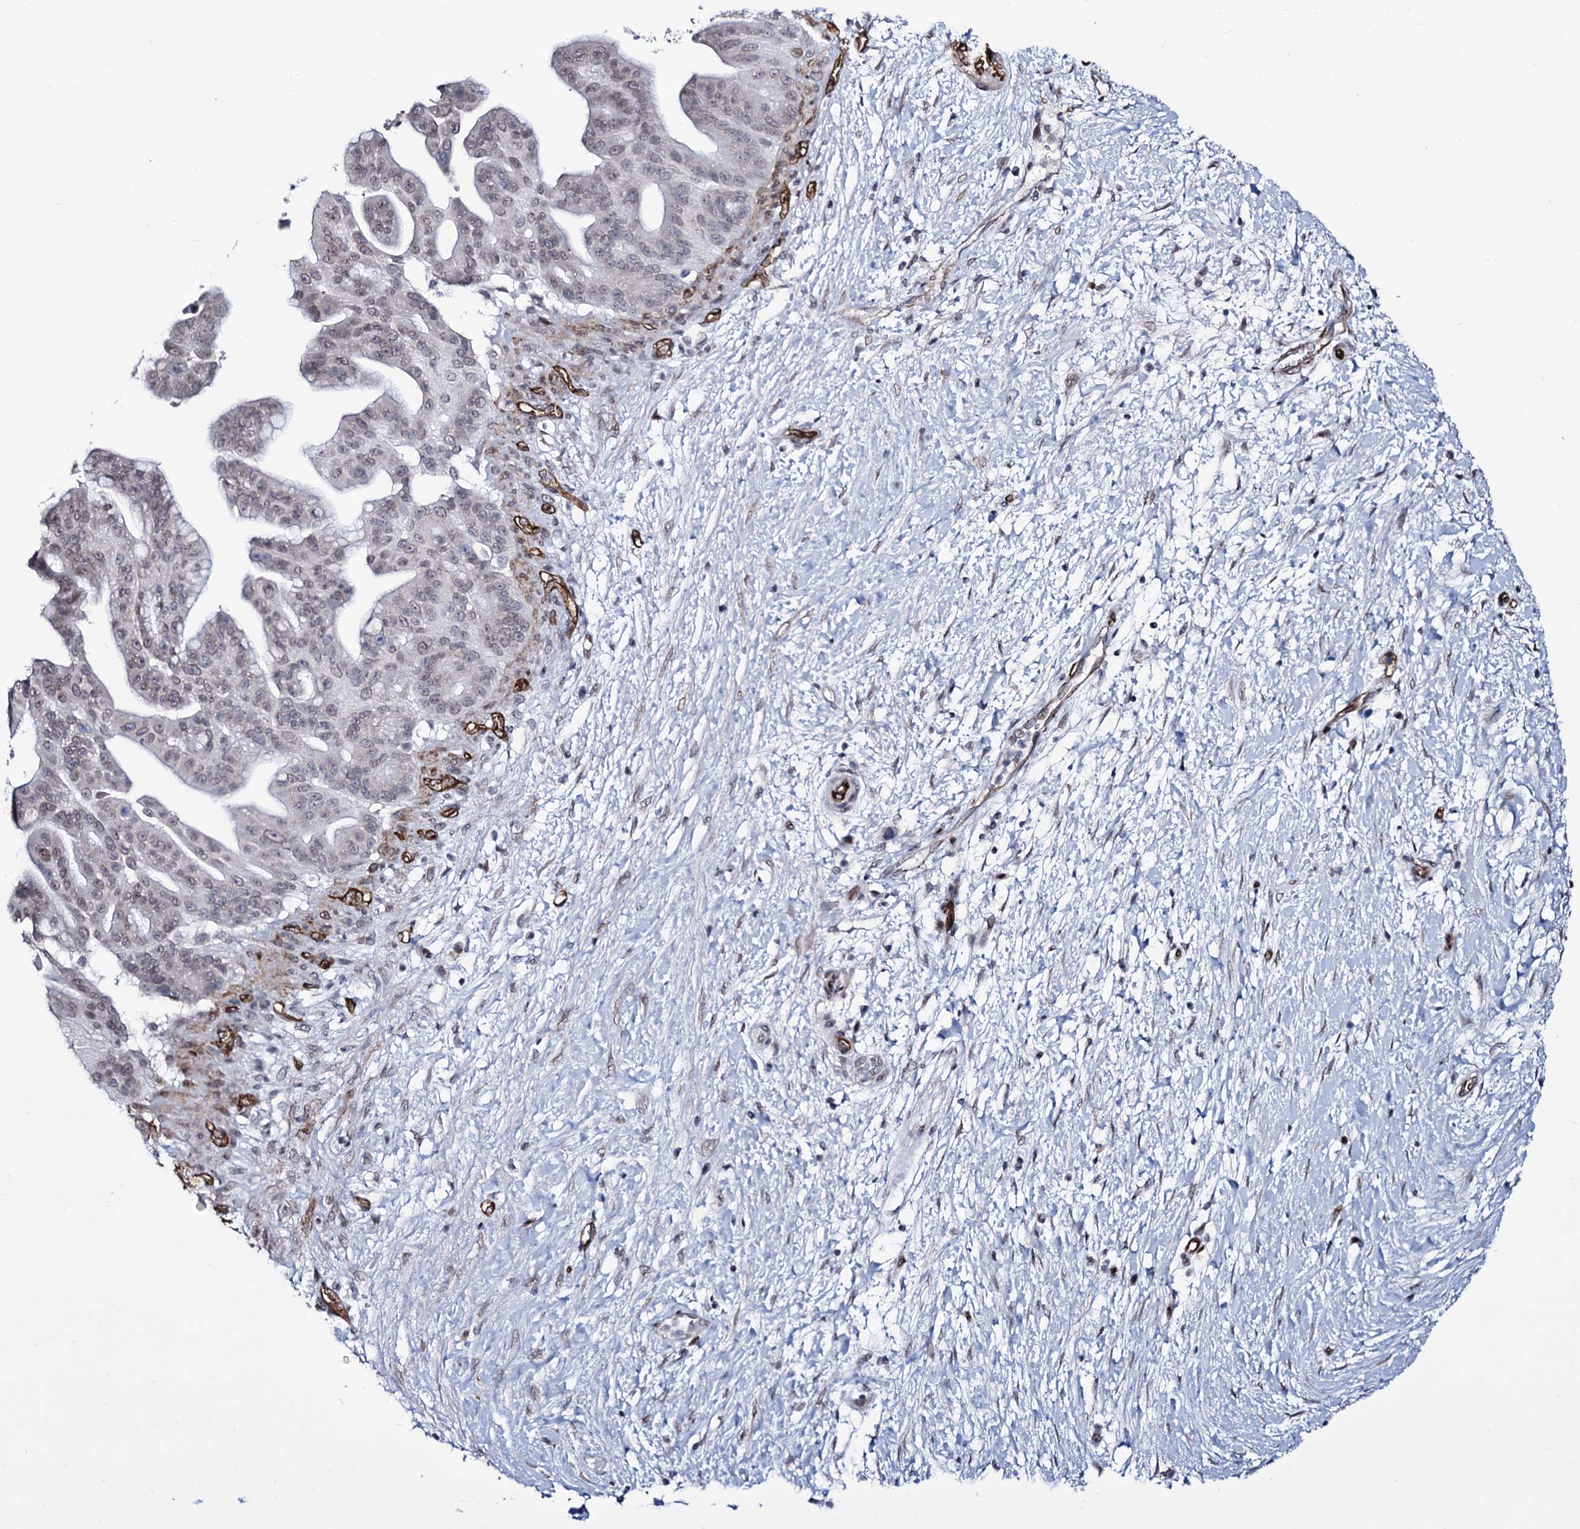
{"staining": {"intensity": "negative", "quantity": "none", "location": "none"}, "tissue": "pancreatic cancer", "cell_type": "Tumor cells", "image_type": "cancer", "snomed": [{"axis": "morphology", "description": "Adenocarcinoma, NOS"}, {"axis": "topography", "description": "Pancreas"}], "caption": "High power microscopy photomicrograph of an immunohistochemistry (IHC) photomicrograph of adenocarcinoma (pancreatic), revealing no significant positivity in tumor cells.", "gene": "ZC3H12C", "patient": {"sex": "male", "age": 68}}